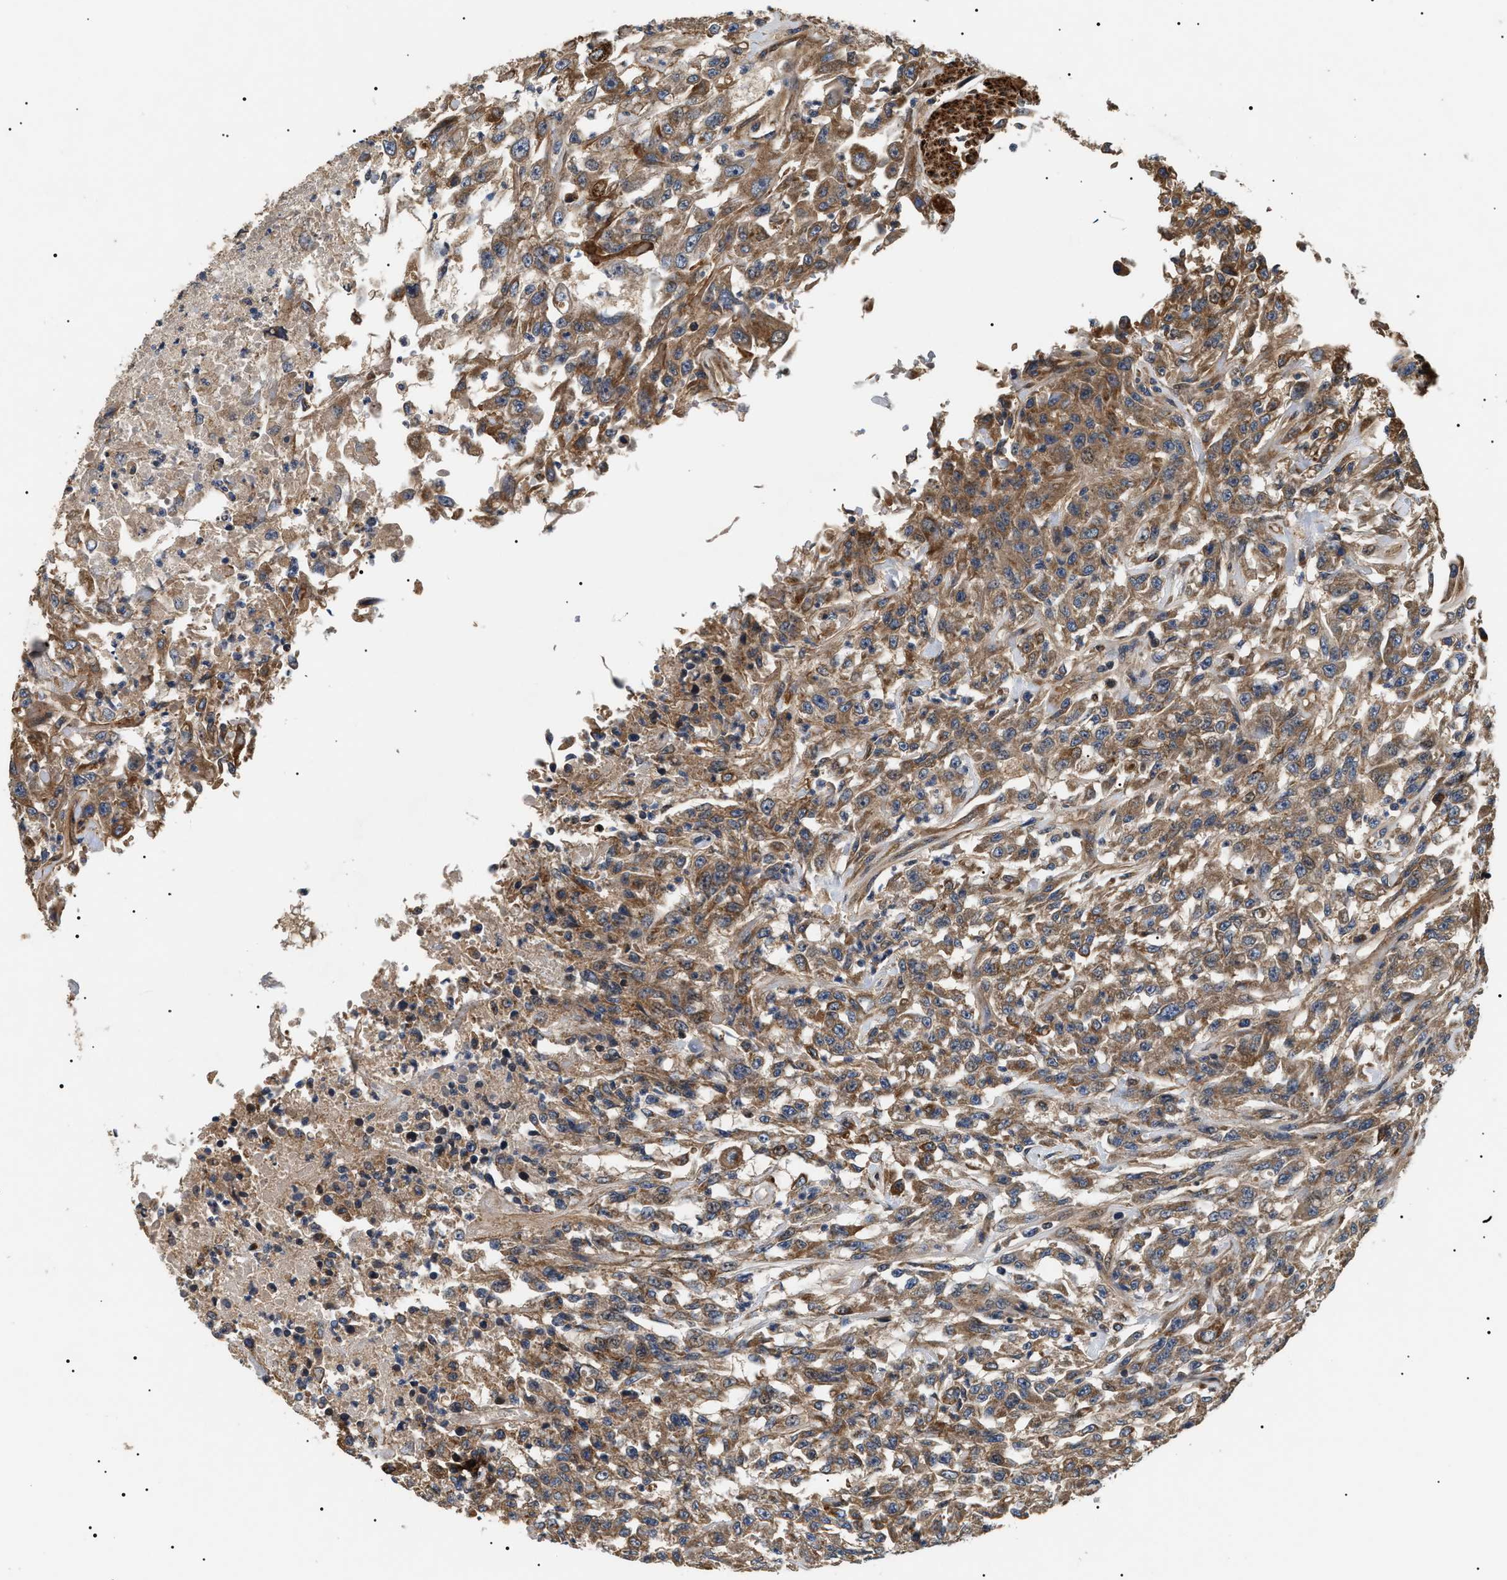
{"staining": {"intensity": "moderate", "quantity": ">75%", "location": "cytoplasmic/membranous"}, "tissue": "urothelial cancer", "cell_type": "Tumor cells", "image_type": "cancer", "snomed": [{"axis": "morphology", "description": "Urothelial carcinoma, High grade"}, {"axis": "topography", "description": "Urinary bladder"}], "caption": "IHC (DAB (3,3'-diaminobenzidine)) staining of urothelial carcinoma (high-grade) displays moderate cytoplasmic/membranous protein staining in about >75% of tumor cells. Immunohistochemistry (ihc) stains the protein of interest in brown and the nuclei are stained blue.", "gene": "ZBTB26", "patient": {"sex": "male", "age": 46}}